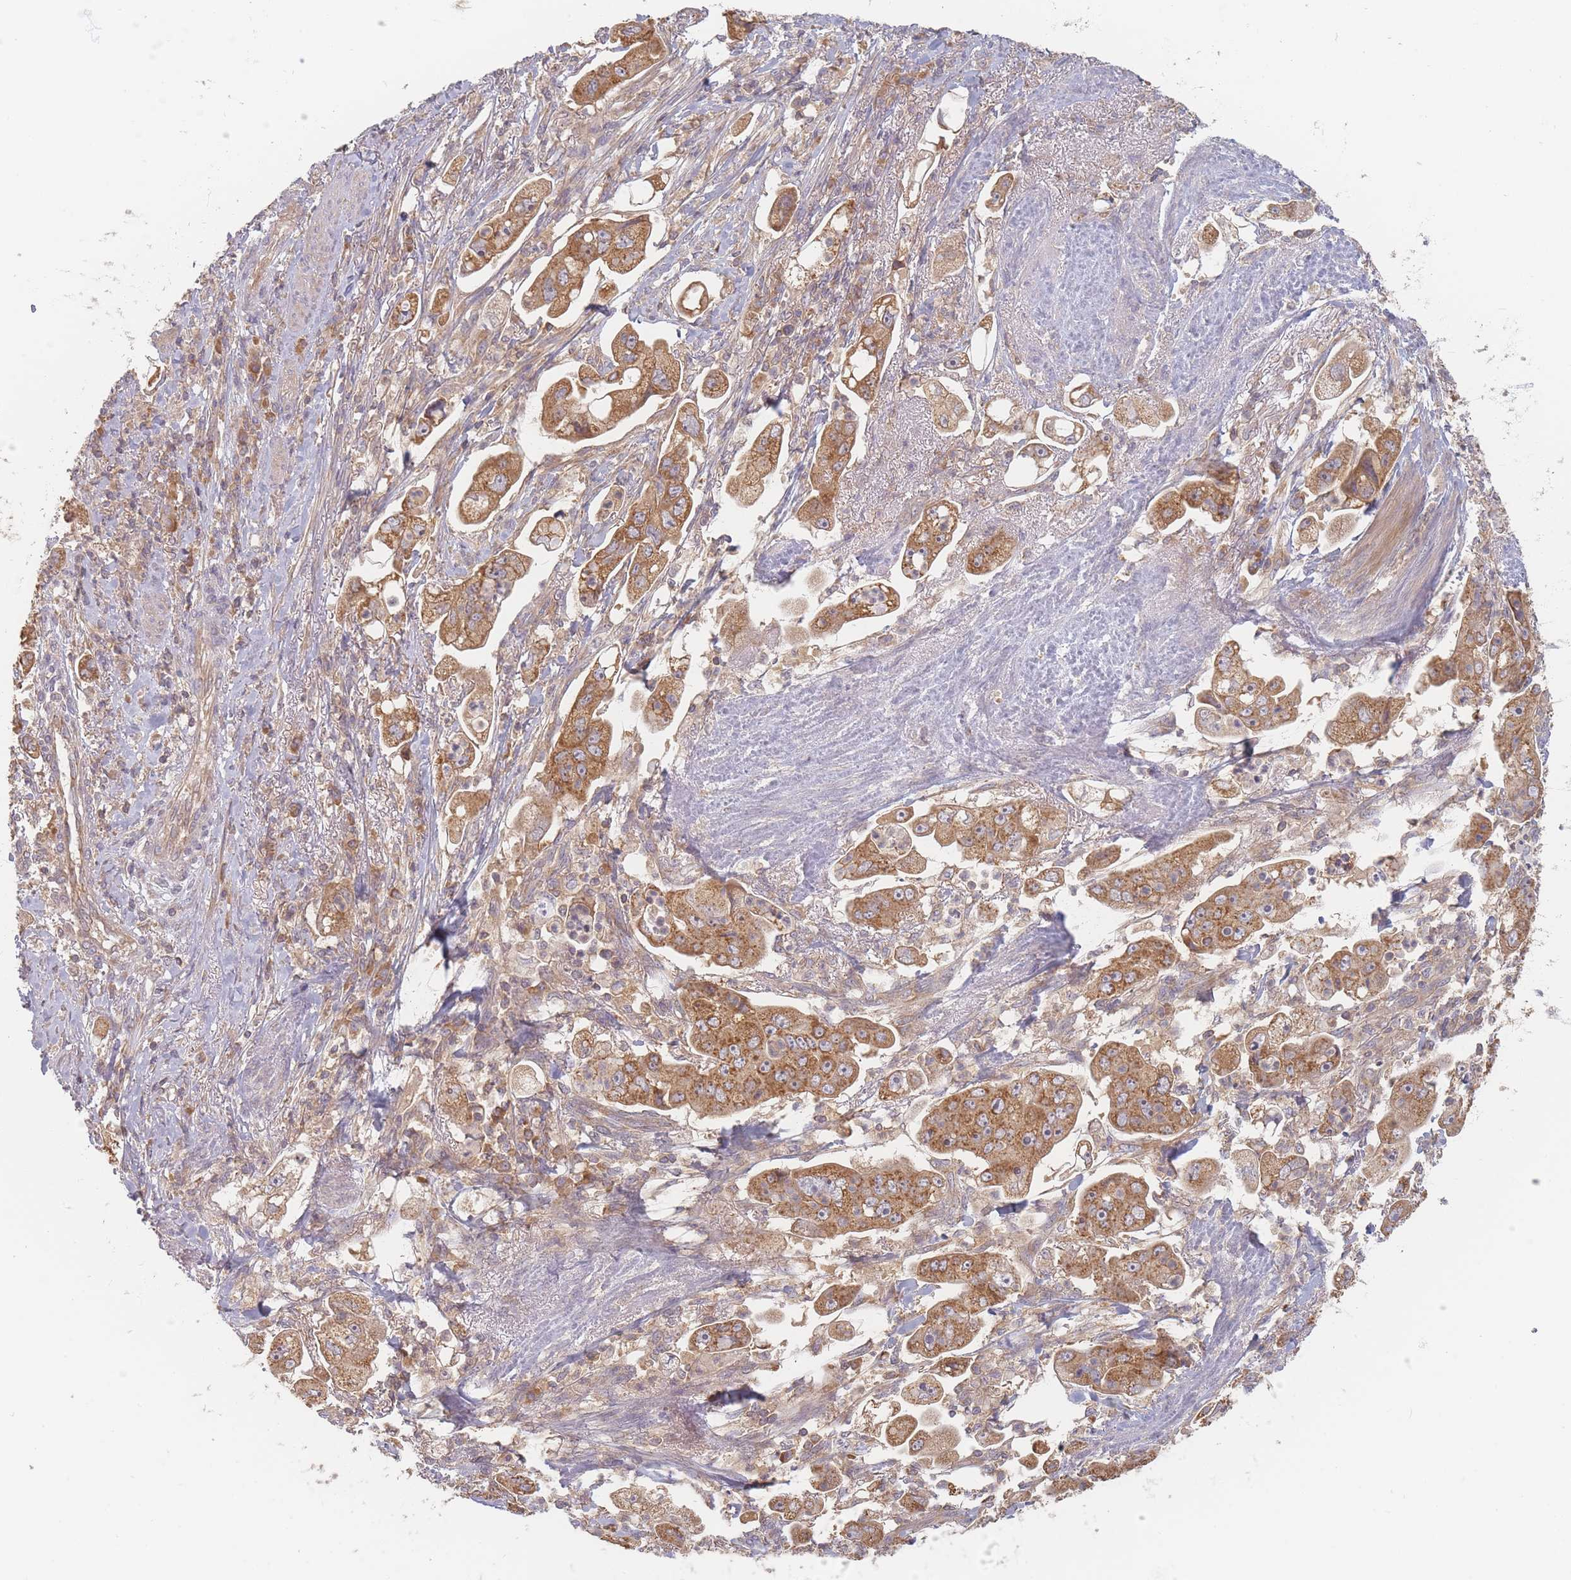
{"staining": {"intensity": "moderate", "quantity": ">75%", "location": "cytoplasmic/membranous"}, "tissue": "stomach cancer", "cell_type": "Tumor cells", "image_type": "cancer", "snomed": [{"axis": "morphology", "description": "Adenocarcinoma, NOS"}, {"axis": "topography", "description": "Stomach"}], "caption": "Immunohistochemistry micrograph of human adenocarcinoma (stomach) stained for a protein (brown), which demonstrates medium levels of moderate cytoplasmic/membranous expression in about >75% of tumor cells.", "gene": "SLC35F3", "patient": {"sex": "male", "age": 62}}